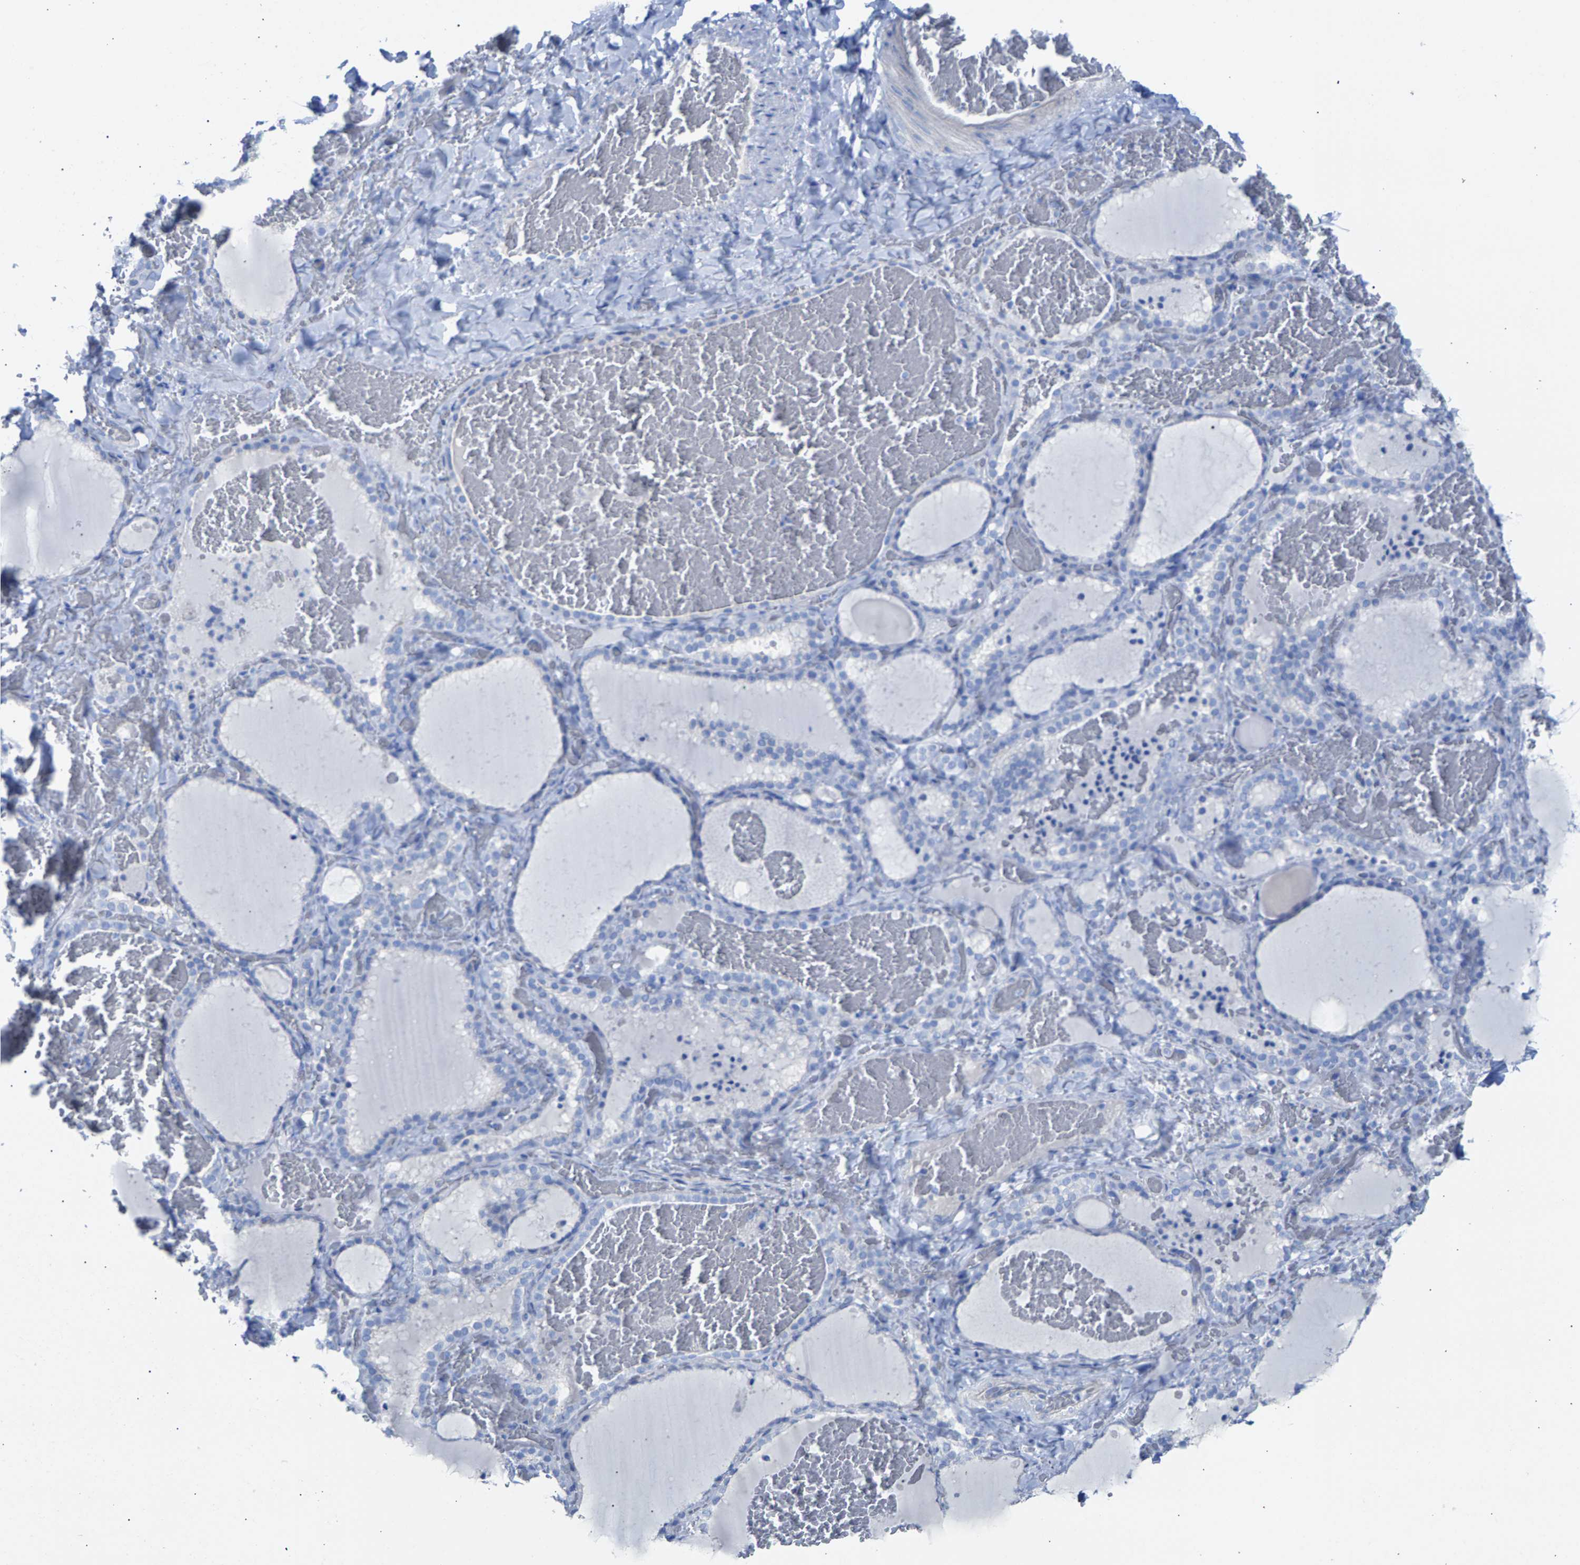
{"staining": {"intensity": "negative", "quantity": "none", "location": "none"}, "tissue": "thyroid gland", "cell_type": "Glandular cells", "image_type": "normal", "snomed": [{"axis": "morphology", "description": "Normal tissue, NOS"}, {"axis": "topography", "description": "Thyroid gland"}], "caption": "Image shows no significant protein staining in glandular cells of normal thyroid gland. (DAB immunohistochemistry visualized using brightfield microscopy, high magnification).", "gene": "CPA1", "patient": {"sex": "female", "age": 22}}